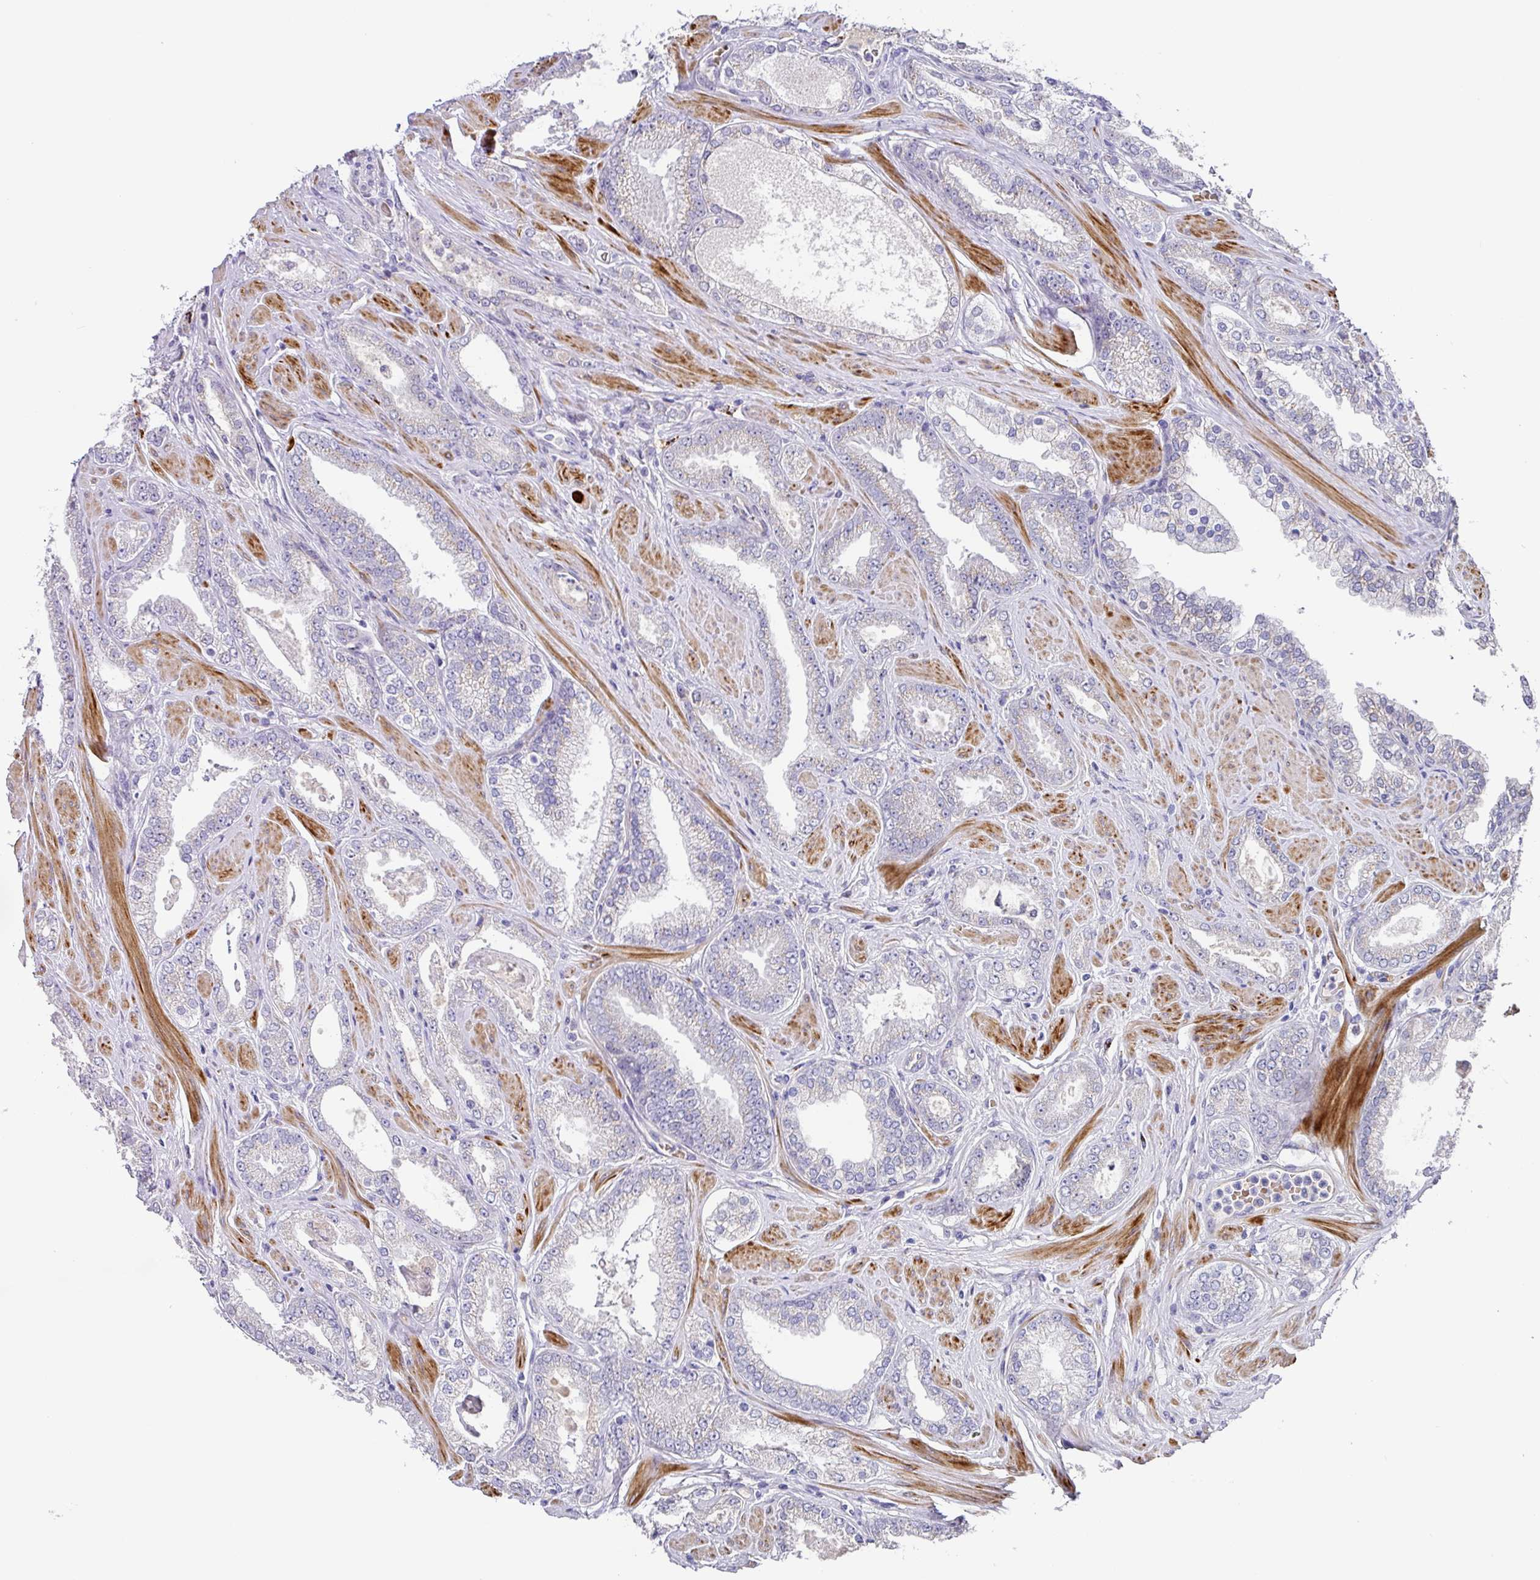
{"staining": {"intensity": "negative", "quantity": "none", "location": "none"}, "tissue": "prostate cancer", "cell_type": "Tumor cells", "image_type": "cancer", "snomed": [{"axis": "morphology", "description": "Adenocarcinoma, Low grade"}, {"axis": "topography", "description": "Prostate"}], "caption": "This is an IHC histopathology image of adenocarcinoma (low-grade) (prostate). There is no positivity in tumor cells.", "gene": "TARM1", "patient": {"sex": "male", "age": 42}}